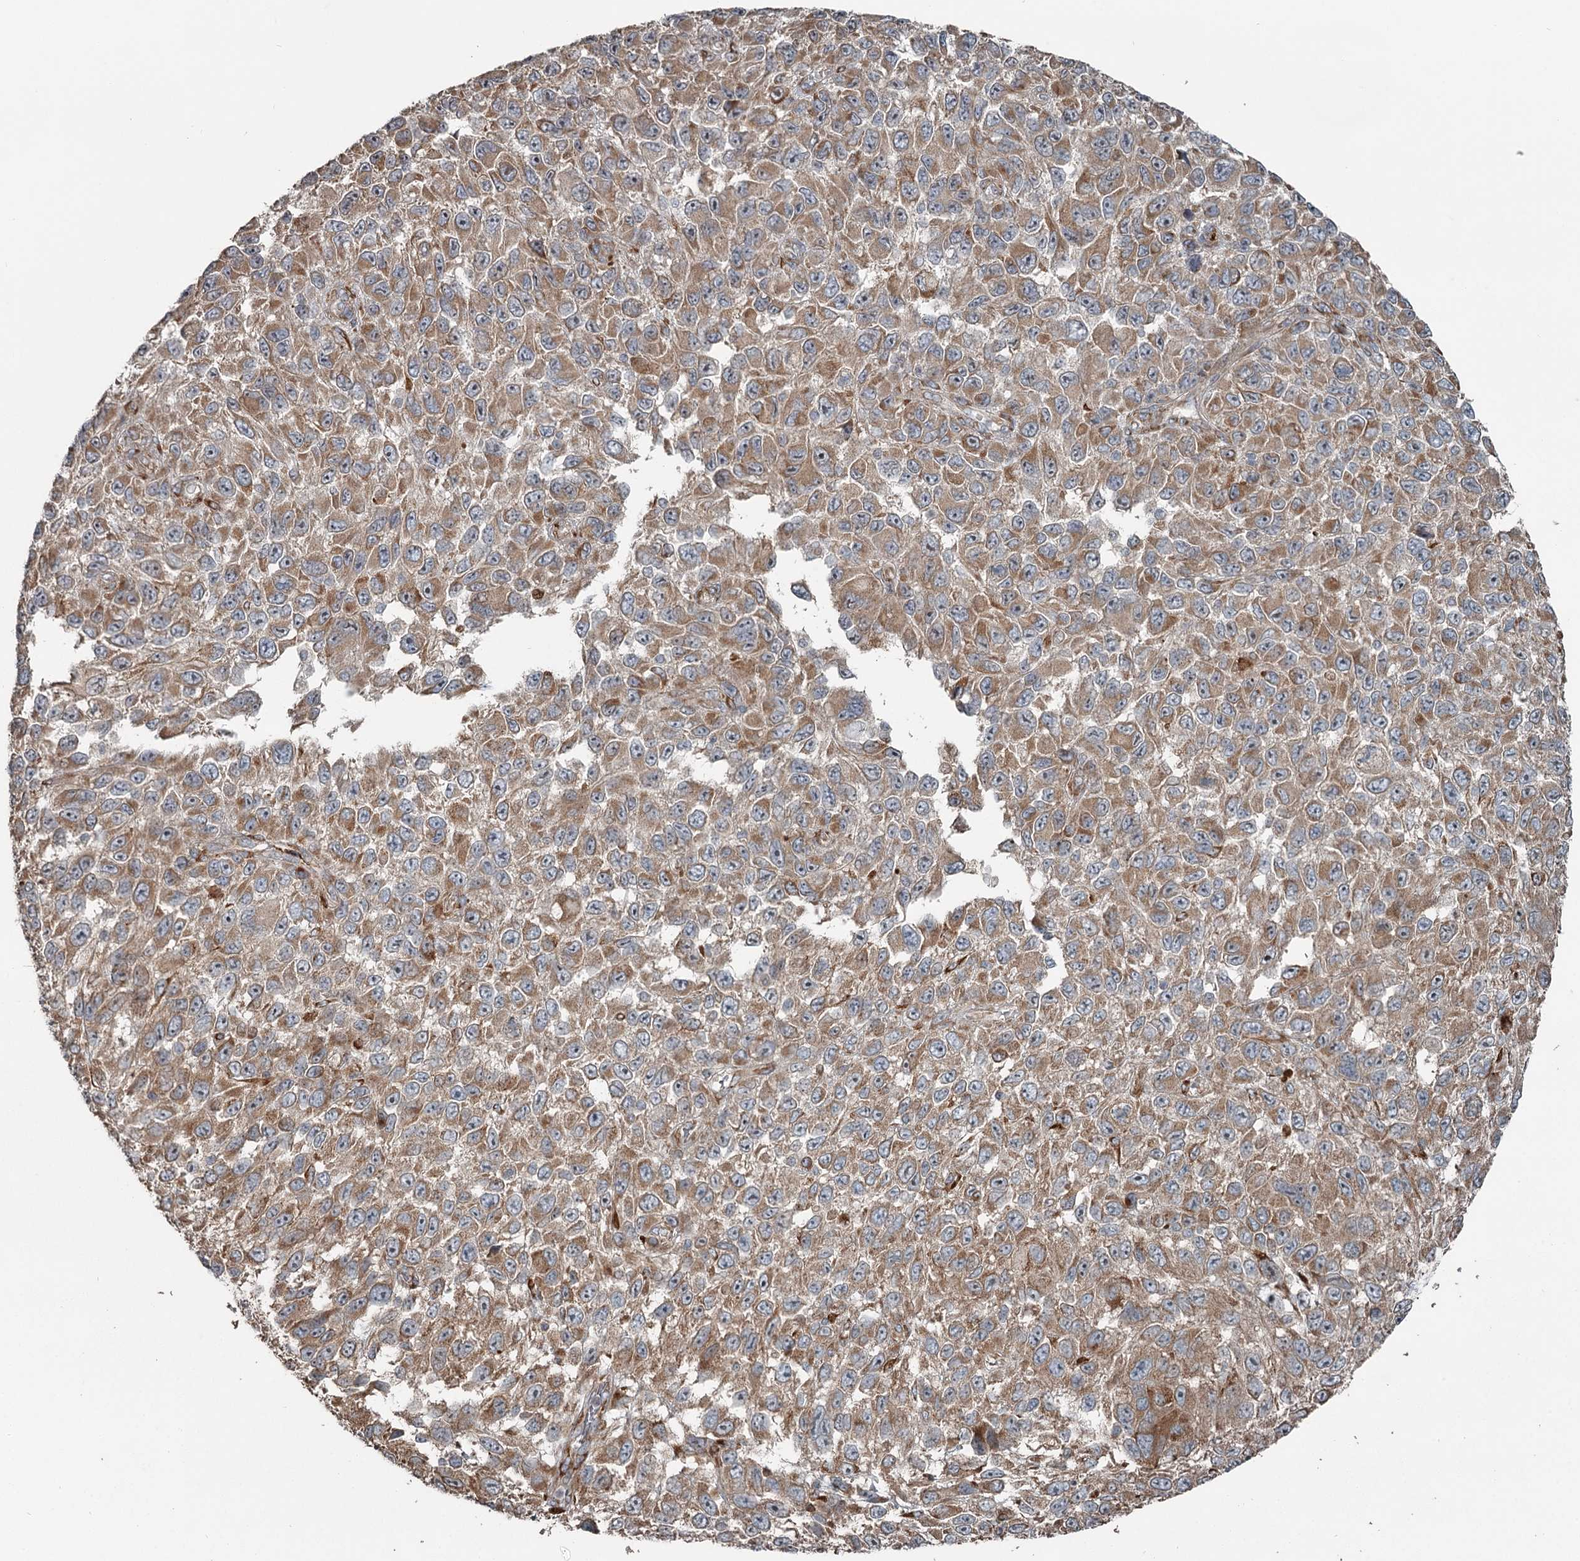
{"staining": {"intensity": "moderate", "quantity": ">75%", "location": "cytoplasmic/membranous"}, "tissue": "melanoma", "cell_type": "Tumor cells", "image_type": "cancer", "snomed": [{"axis": "morphology", "description": "Malignant melanoma, NOS"}, {"axis": "topography", "description": "Skin"}], "caption": "An immunohistochemistry photomicrograph of neoplastic tissue is shown. Protein staining in brown highlights moderate cytoplasmic/membranous positivity in malignant melanoma within tumor cells.", "gene": "RASSF8", "patient": {"sex": "female", "age": 96}}